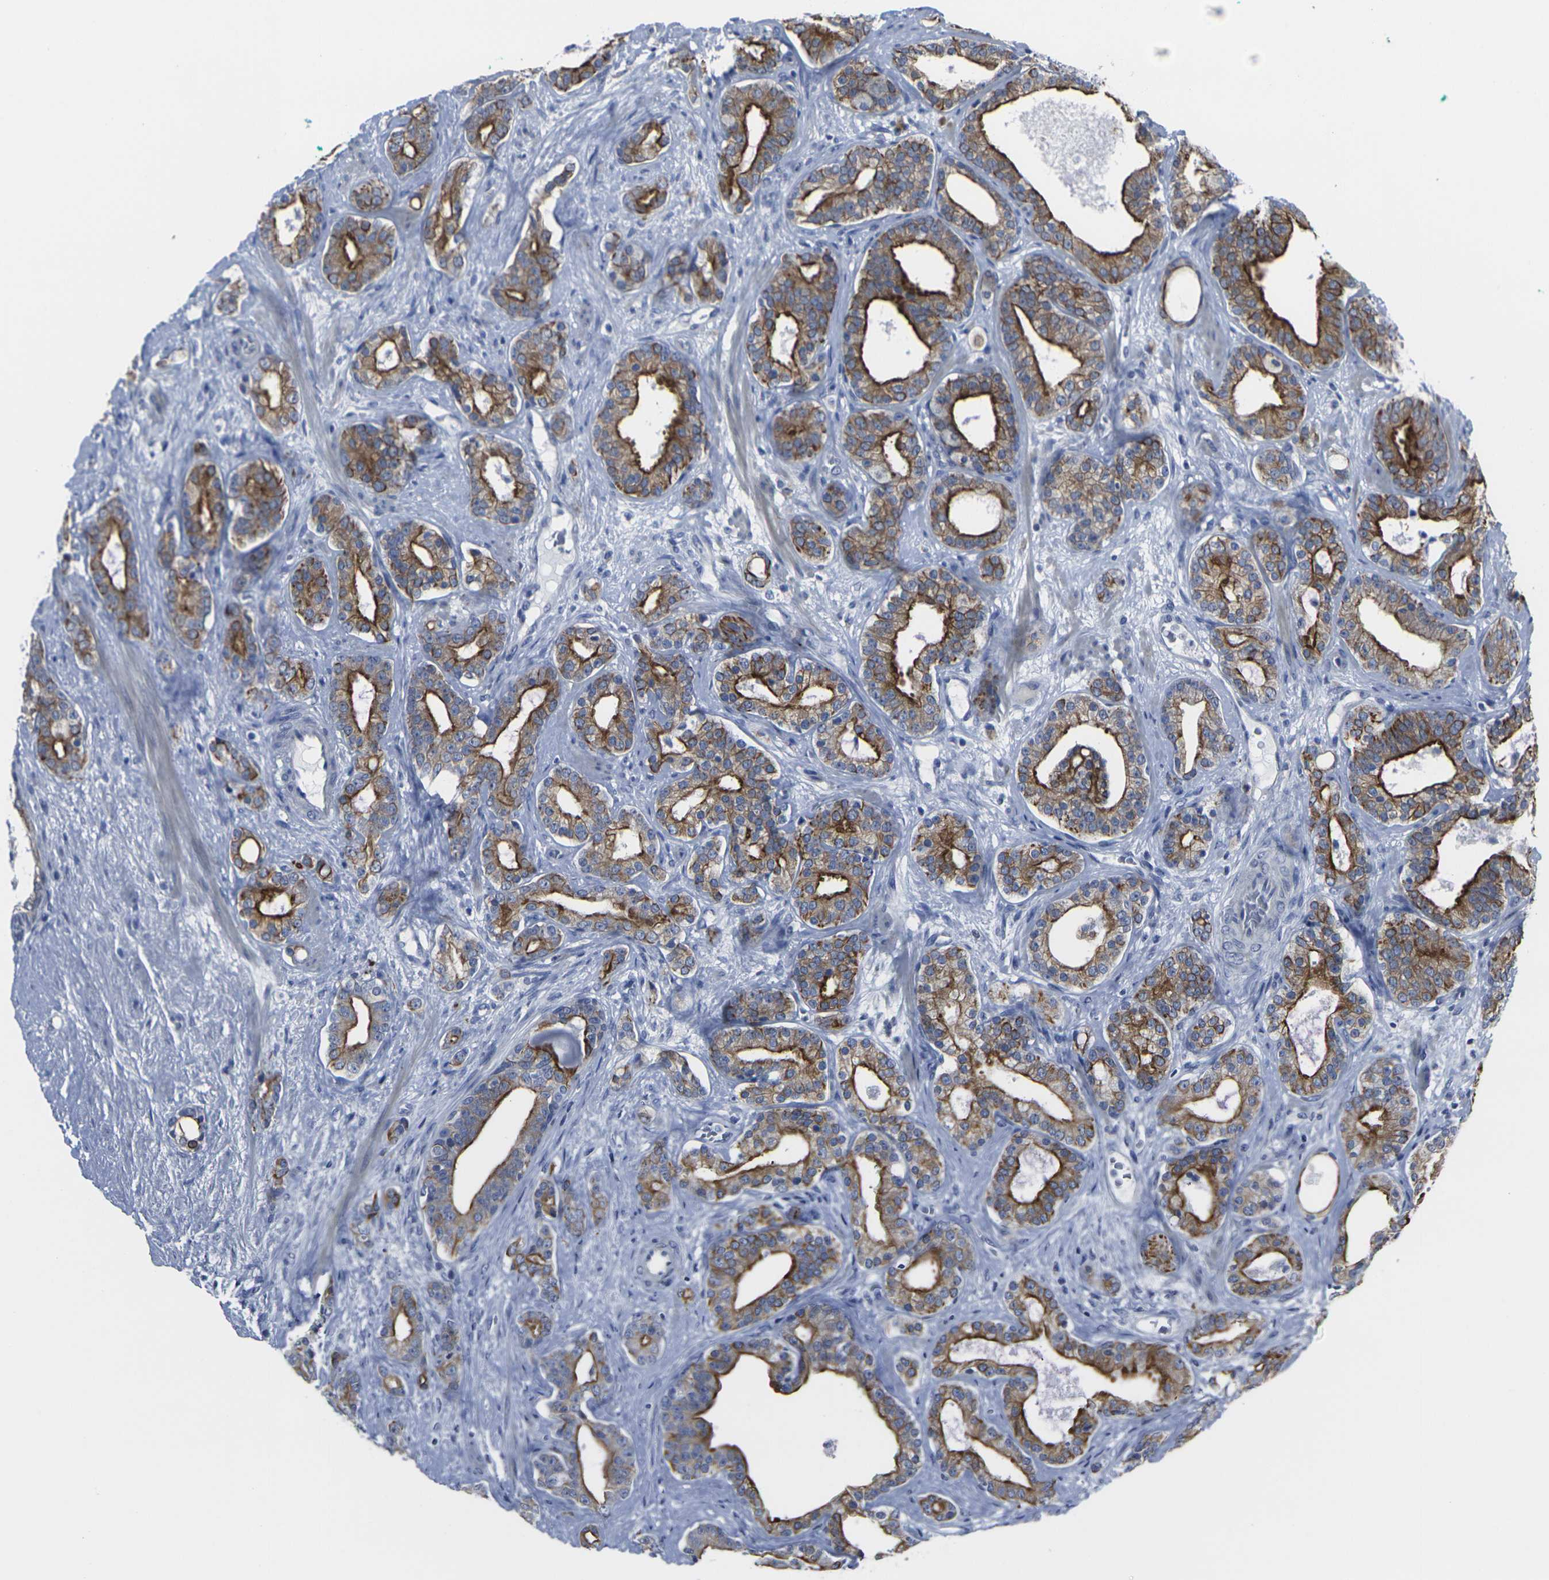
{"staining": {"intensity": "strong", "quantity": ">75%", "location": "cytoplasmic/membranous"}, "tissue": "prostate cancer", "cell_type": "Tumor cells", "image_type": "cancer", "snomed": [{"axis": "morphology", "description": "Adenocarcinoma, Low grade"}, {"axis": "topography", "description": "Prostate"}], "caption": "IHC photomicrograph of human low-grade adenocarcinoma (prostate) stained for a protein (brown), which shows high levels of strong cytoplasmic/membranous staining in approximately >75% of tumor cells.", "gene": "ANKRD46", "patient": {"sex": "male", "age": 63}}